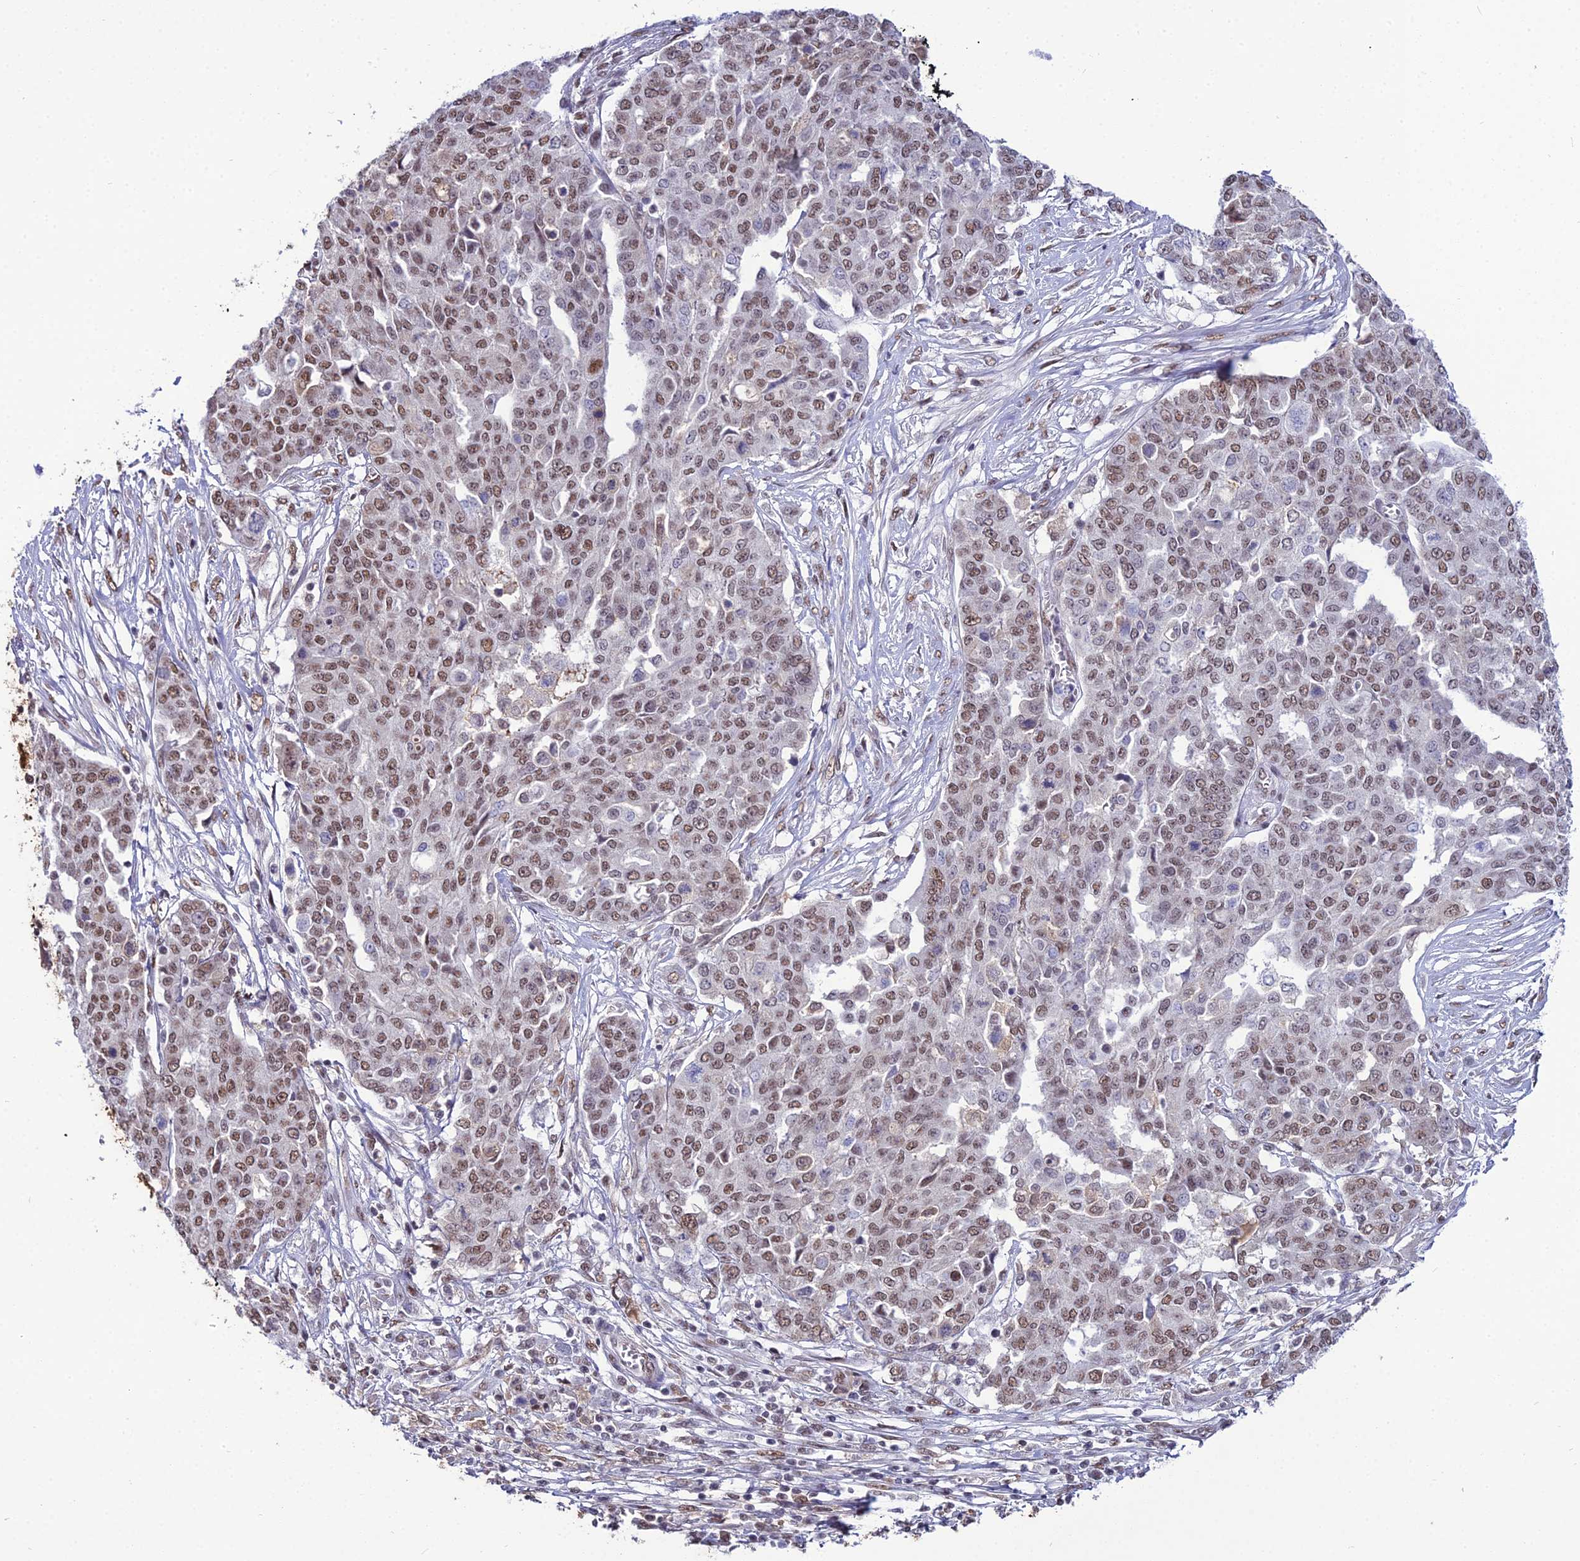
{"staining": {"intensity": "moderate", "quantity": ">75%", "location": "nuclear"}, "tissue": "ovarian cancer", "cell_type": "Tumor cells", "image_type": "cancer", "snomed": [{"axis": "morphology", "description": "Cystadenocarcinoma, serous, NOS"}, {"axis": "topography", "description": "Soft tissue"}, {"axis": "topography", "description": "Ovary"}], "caption": "Human ovarian cancer (serous cystadenocarcinoma) stained with a brown dye demonstrates moderate nuclear positive expression in approximately >75% of tumor cells.", "gene": "RBM12", "patient": {"sex": "female", "age": 57}}